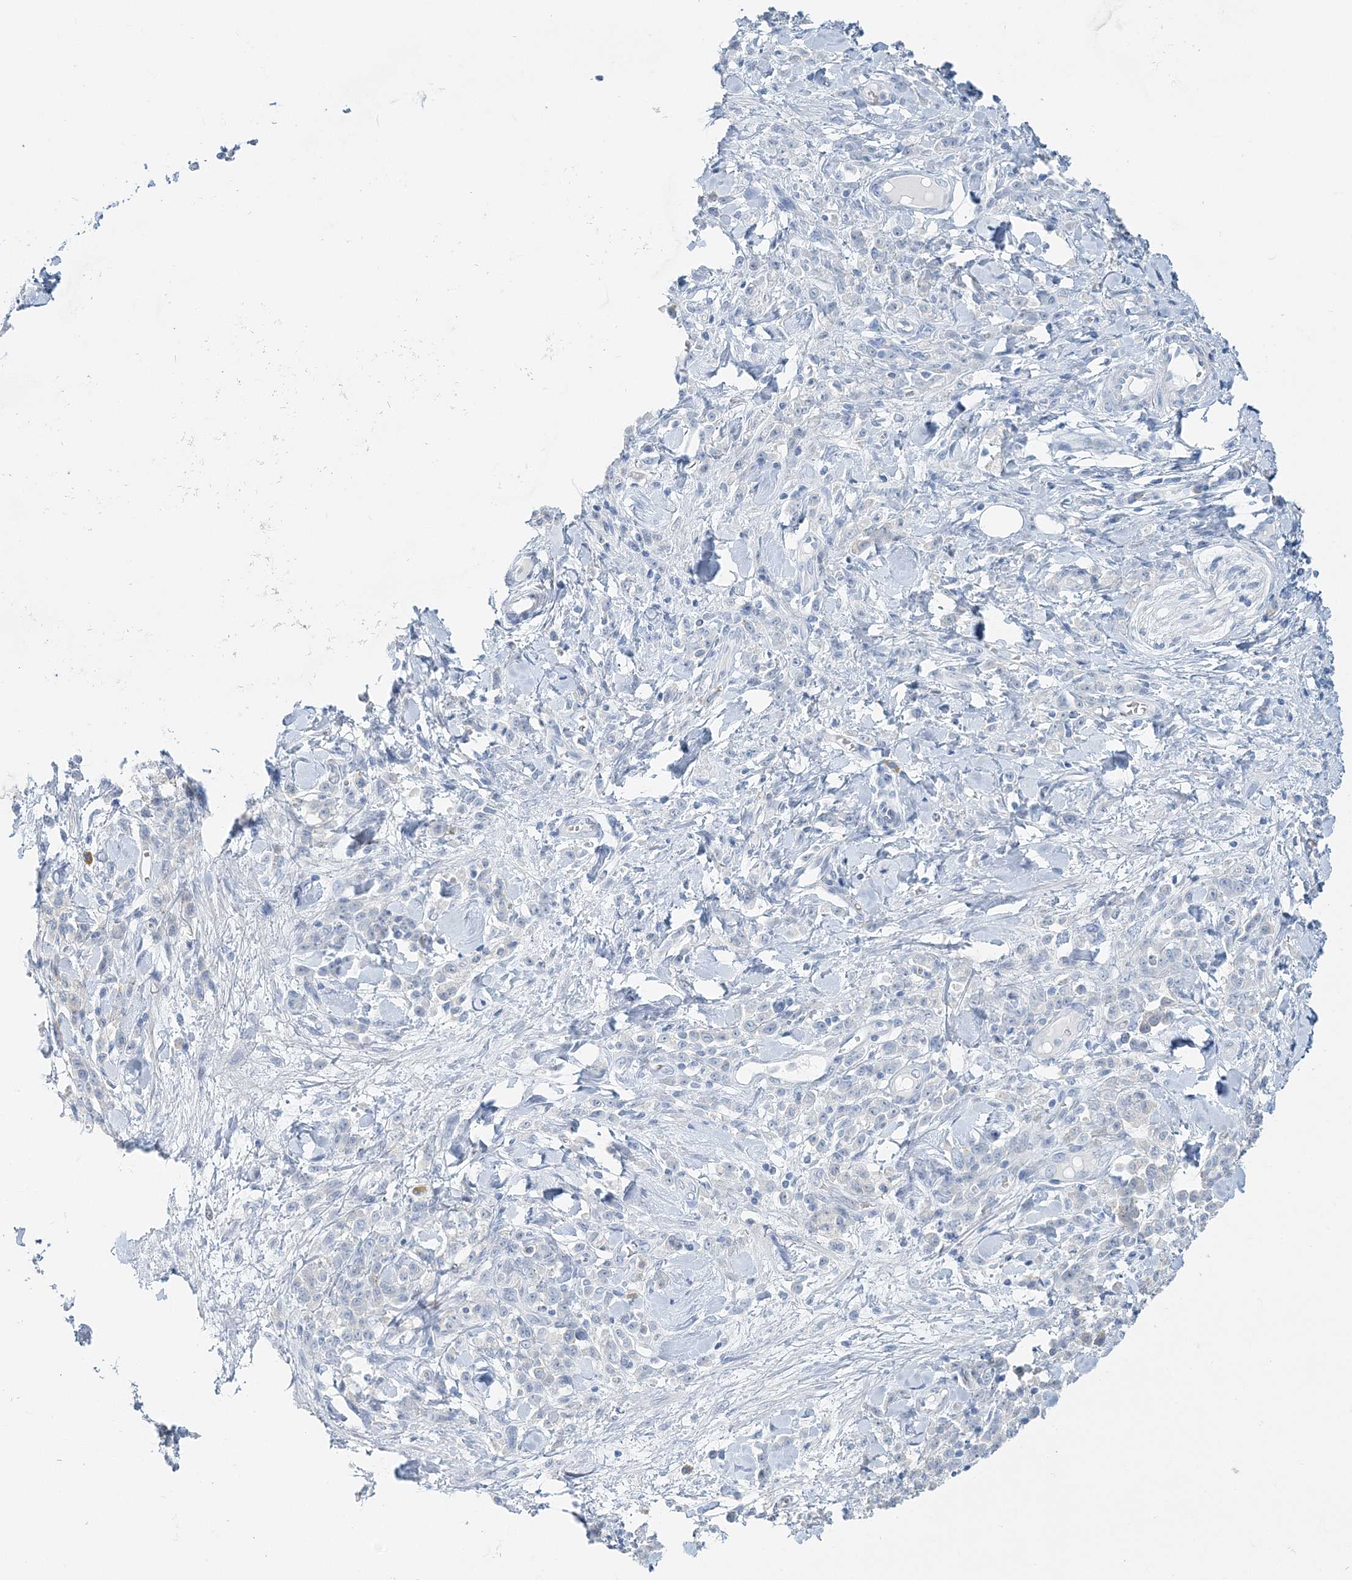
{"staining": {"intensity": "negative", "quantity": "none", "location": "none"}, "tissue": "stomach cancer", "cell_type": "Tumor cells", "image_type": "cancer", "snomed": [{"axis": "morphology", "description": "Normal tissue, NOS"}, {"axis": "morphology", "description": "Adenocarcinoma, NOS"}, {"axis": "topography", "description": "Stomach"}], "caption": "Adenocarcinoma (stomach) stained for a protein using IHC reveals no expression tumor cells.", "gene": "VILL", "patient": {"sex": "male", "age": 82}}